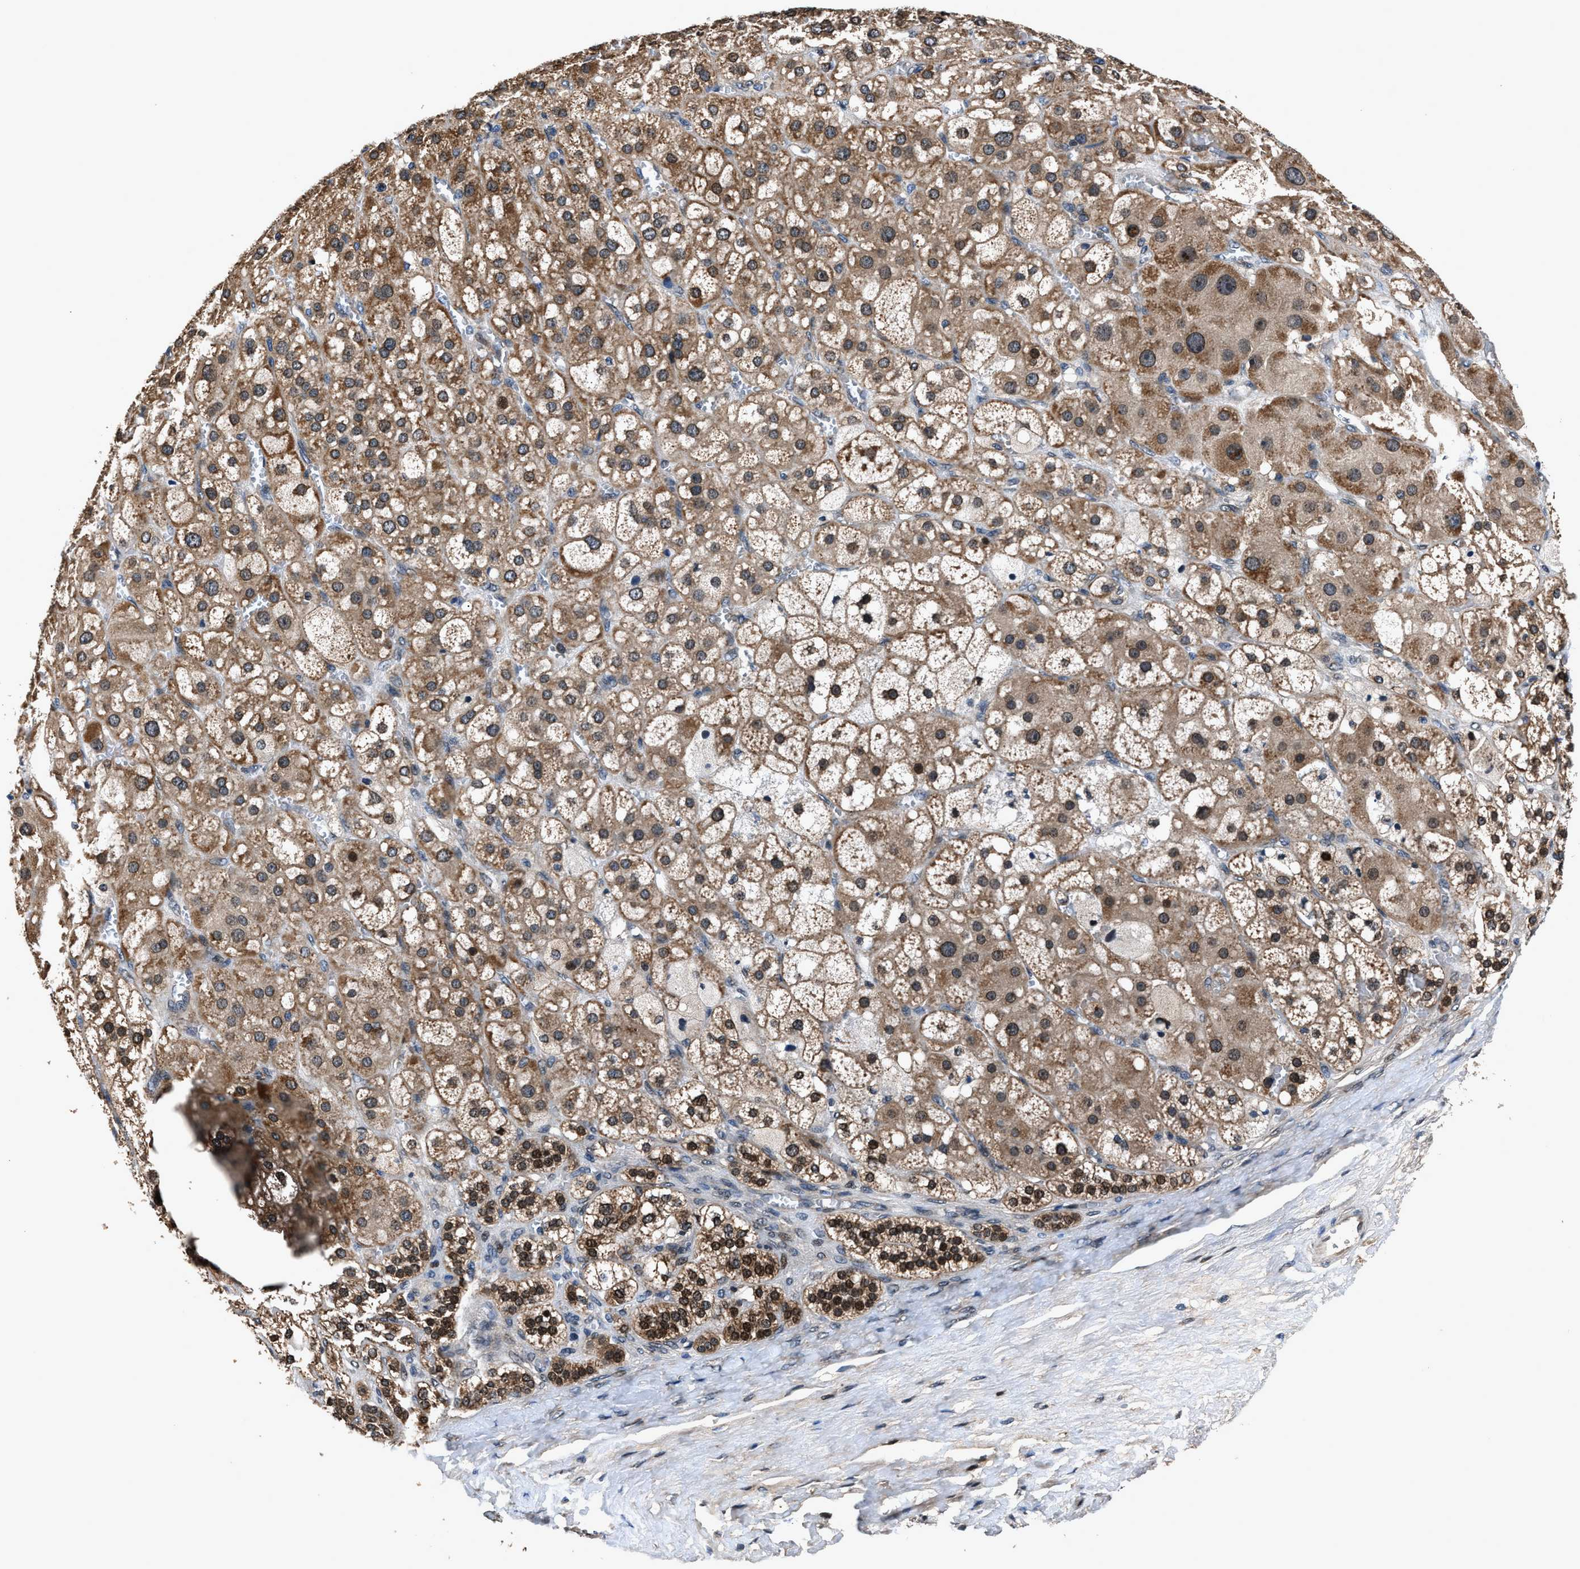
{"staining": {"intensity": "strong", "quantity": ">75%", "location": "cytoplasmic/membranous,nuclear"}, "tissue": "adrenal gland", "cell_type": "Glandular cells", "image_type": "normal", "snomed": [{"axis": "morphology", "description": "Normal tissue, NOS"}, {"axis": "topography", "description": "Adrenal gland"}], "caption": "Immunohistochemical staining of unremarkable adrenal gland shows high levels of strong cytoplasmic/membranous,nuclear expression in about >75% of glandular cells.", "gene": "TNRC18", "patient": {"sex": "female", "age": 47}}